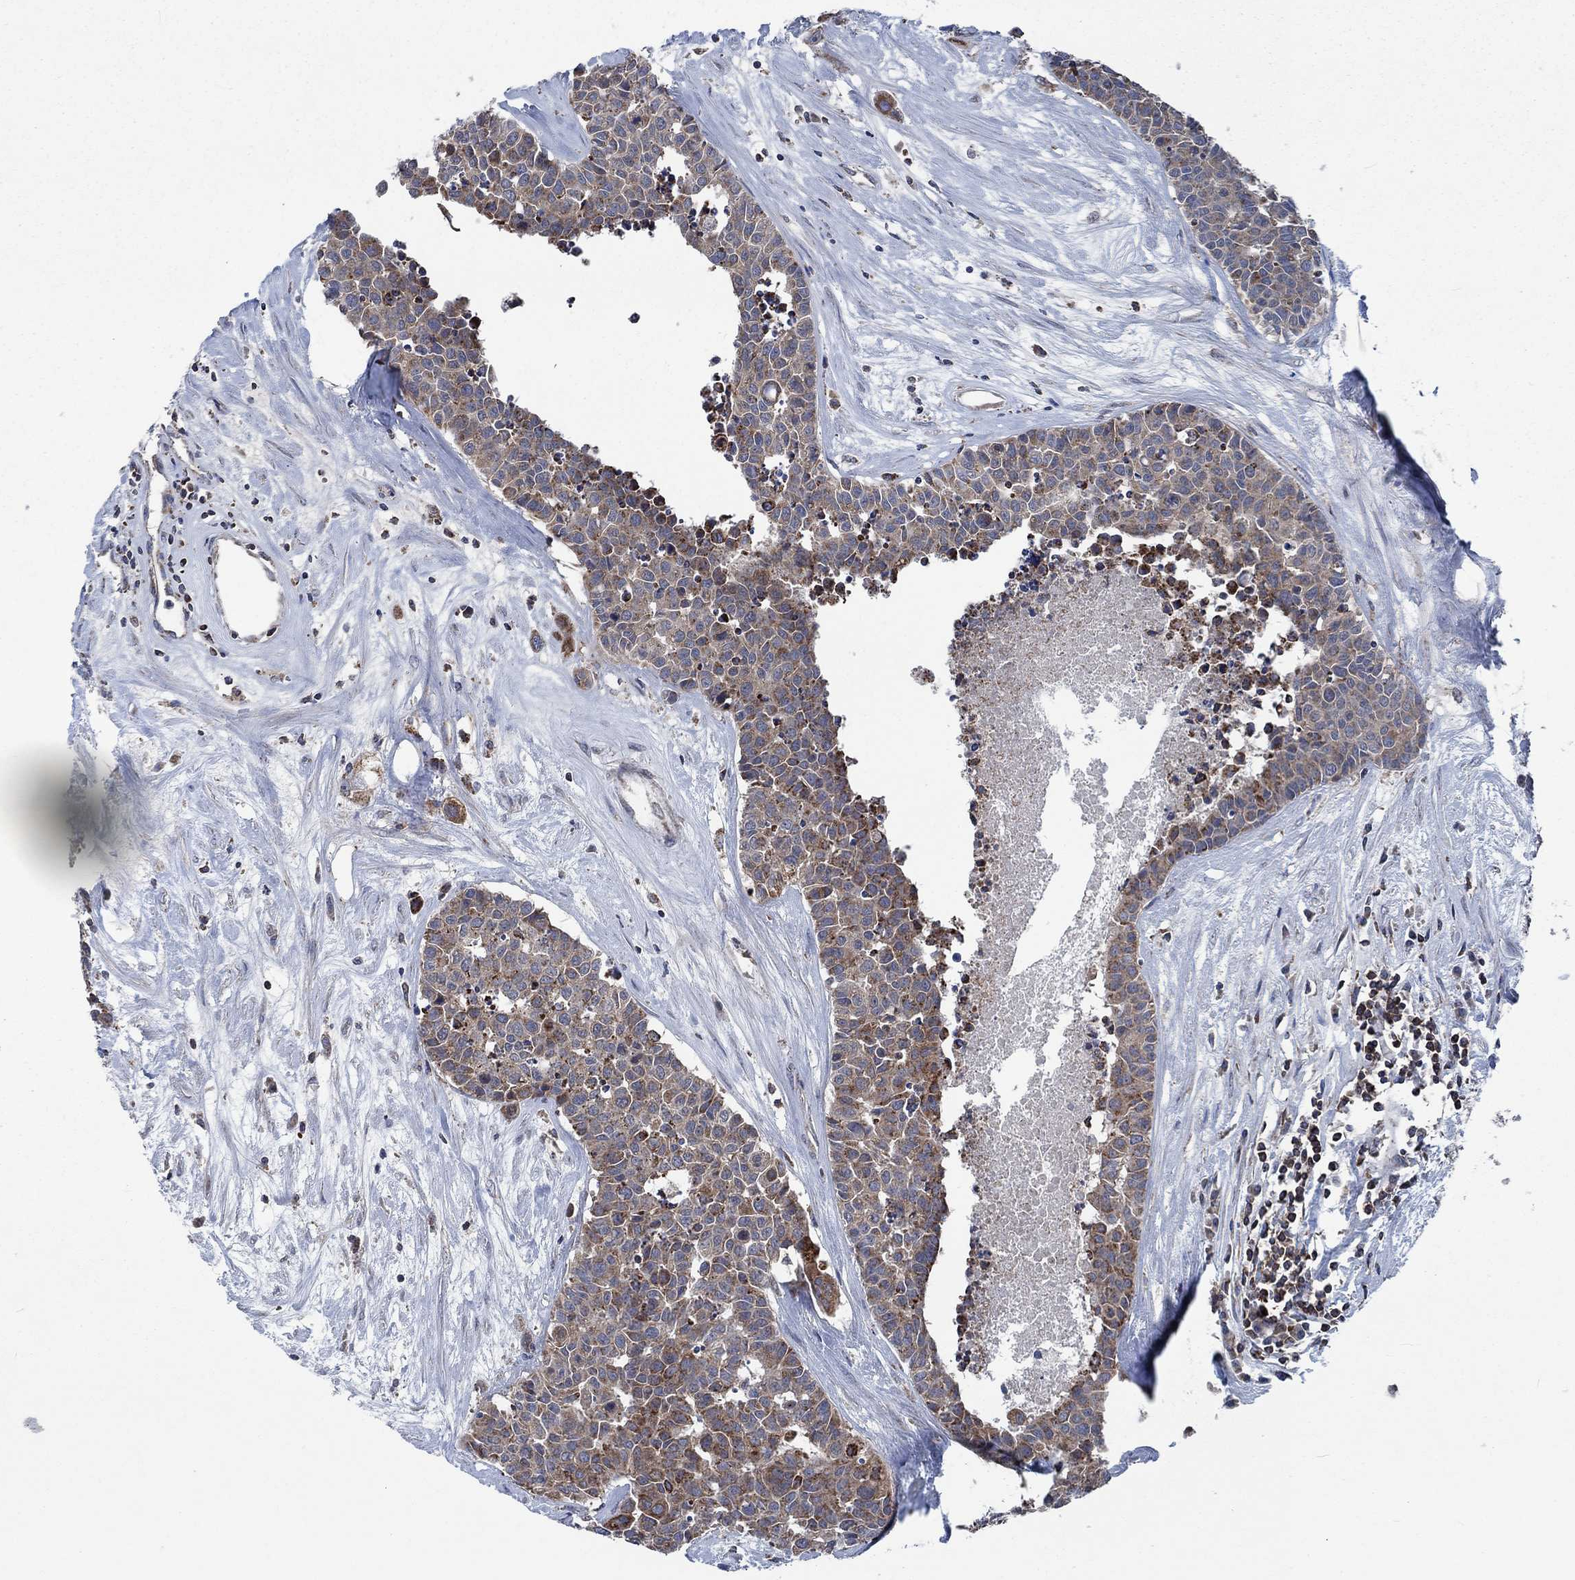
{"staining": {"intensity": "weak", "quantity": ">75%", "location": "cytoplasmic/membranous"}, "tissue": "carcinoid", "cell_type": "Tumor cells", "image_type": "cancer", "snomed": [{"axis": "morphology", "description": "Carcinoid, malignant, NOS"}, {"axis": "topography", "description": "Colon"}], "caption": "Immunohistochemistry of human carcinoid displays low levels of weak cytoplasmic/membranous staining in approximately >75% of tumor cells.", "gene": "STXBP6", "patient": {"sex": "male", "age": 81}}